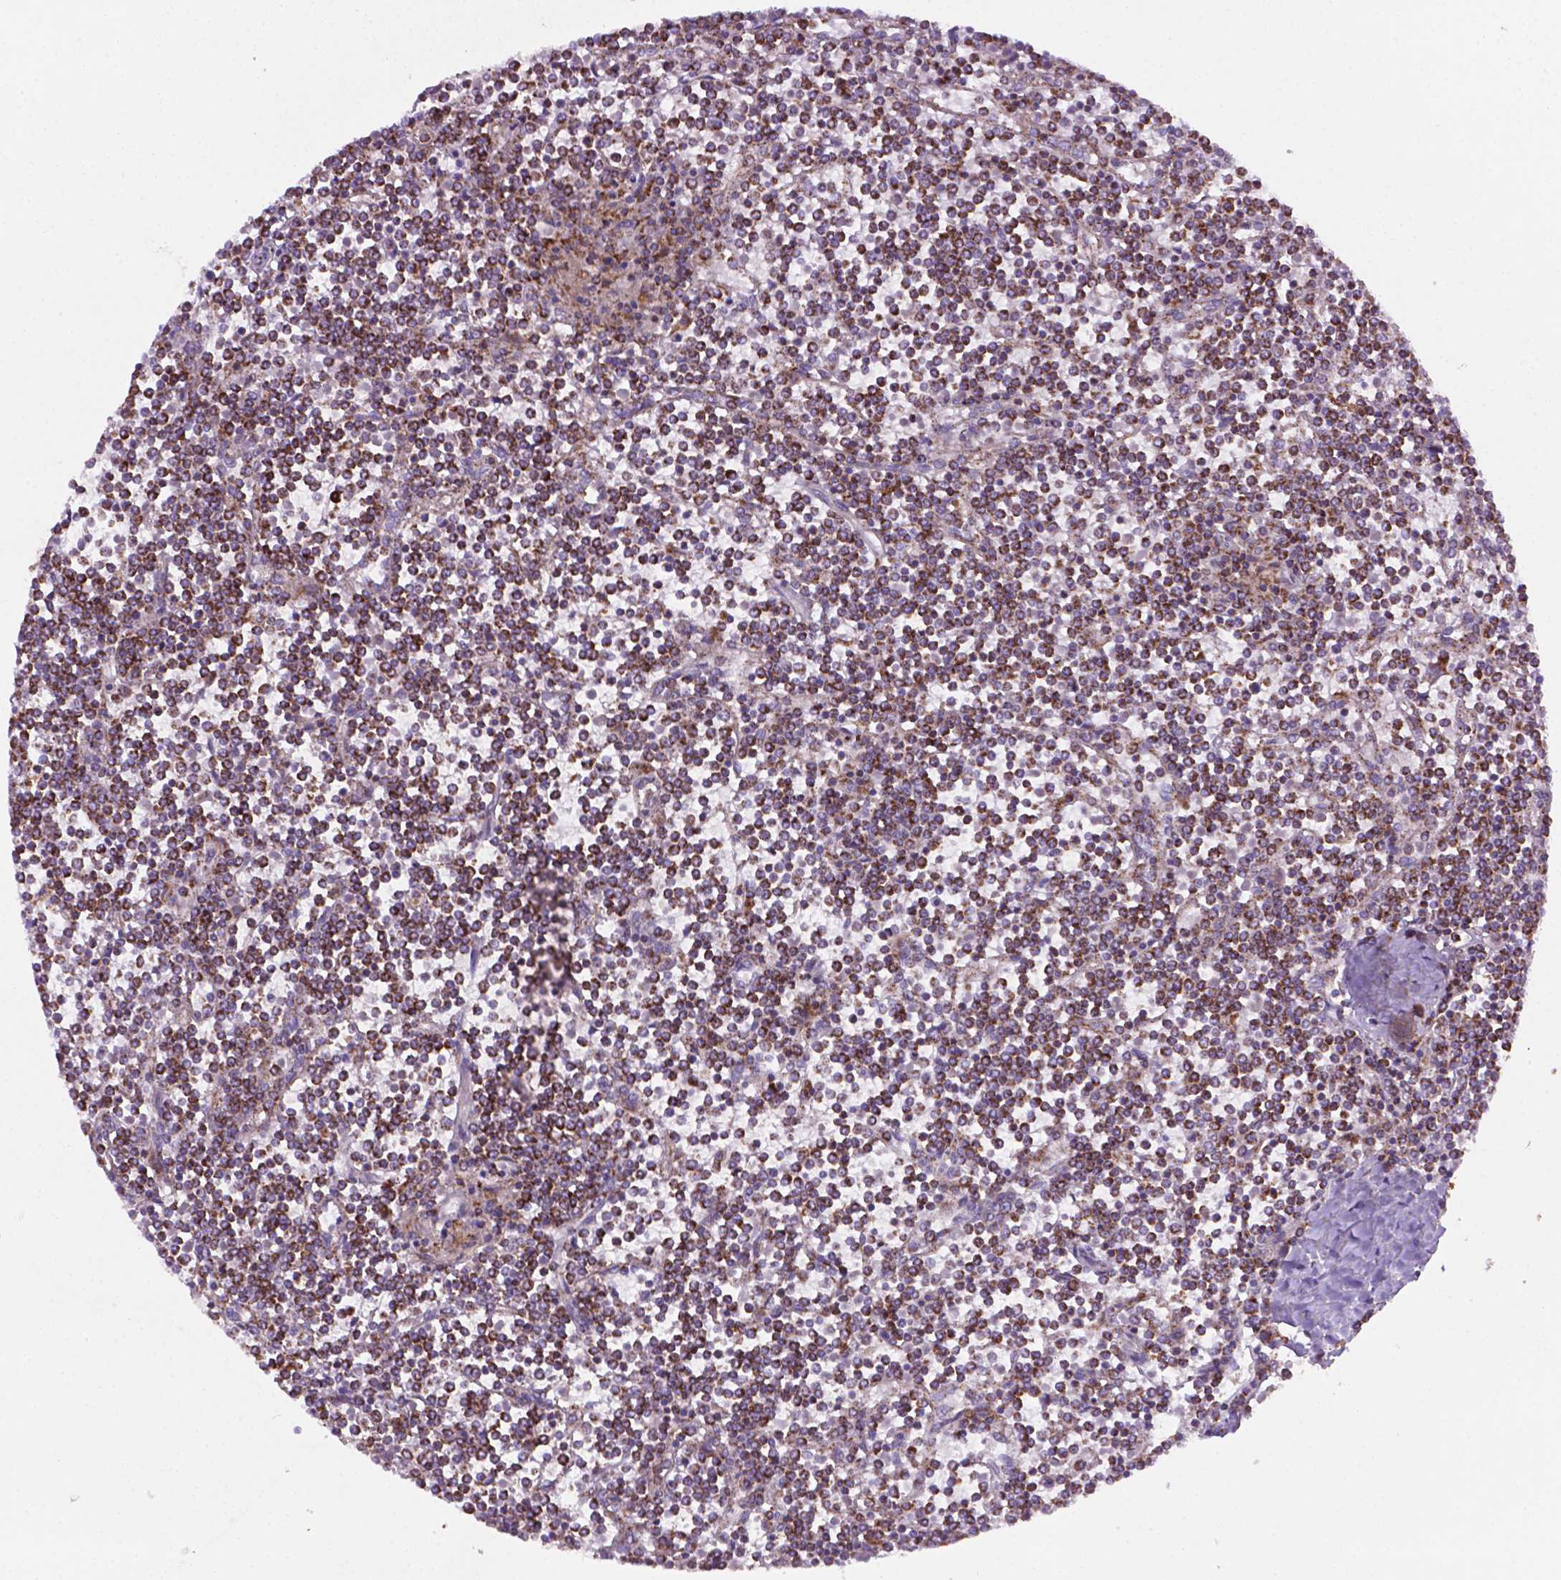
{"staining": {"intensity": "strong", "quantity": ">75%", "location": "cytoplasmic/membranous"}, "tissue": "lymphoma", "cell_type": "Tumor cells", "image_type": "cancer", "snomed": [{"axis": "morphology", "description": "Malignant lymphoma, non-Hodgkin's type, Low grade"}, {"axis": "topography", "description": "Spleen"}], "caption": "A histopathology image of human low-grade malignant lymphoma, non-Hodgkin's type stained for a protein reveals strong cytoplasmic/membranous brown staining in tumor cells.", "gene": "ILVBL", "patient": {"sex": "female", "age": 19}}